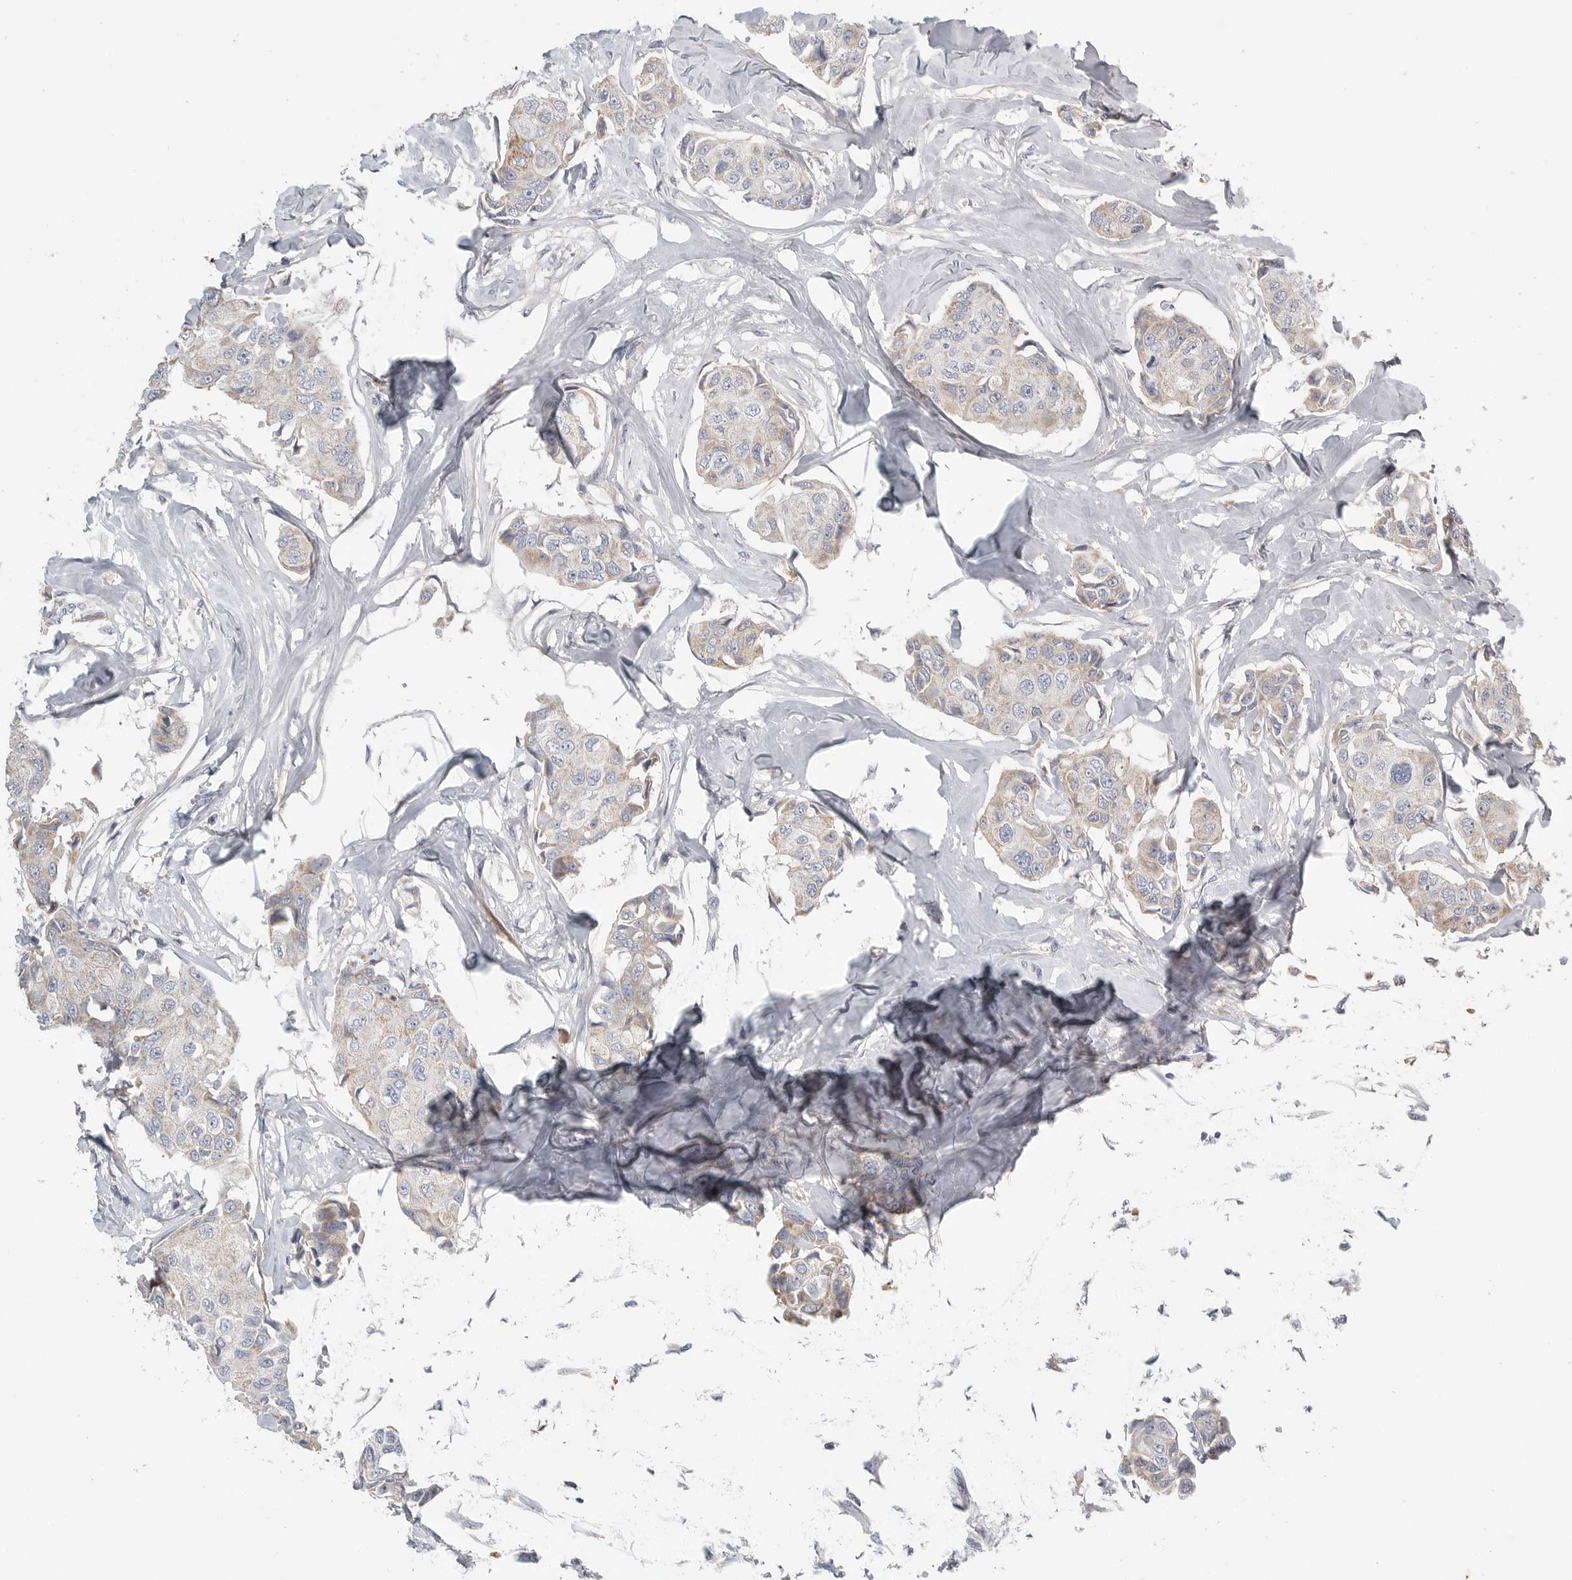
{"staining": {"intensity": "weak", "quantity": "25%-75%", "location": "cytoplasmic/membranous"}, "tissue": "breast cancer", "cell_type": "Tumor cells", "image_type": "cancer", "snomed": [{"axis": "morphology", "description": "Duct carcinoma"}, {"axis": "topography", "description": "Breast"}], "caption": "Protein analysis of breast cancer tissue exhibits weak cytoplasmic/membranous staining in about 25%-75% of tumor cells. (Brightfield microscopy of DAB IHC at high magnification).", "gene": "SDC3", "patient": {"sex": "female", "age": 80}}